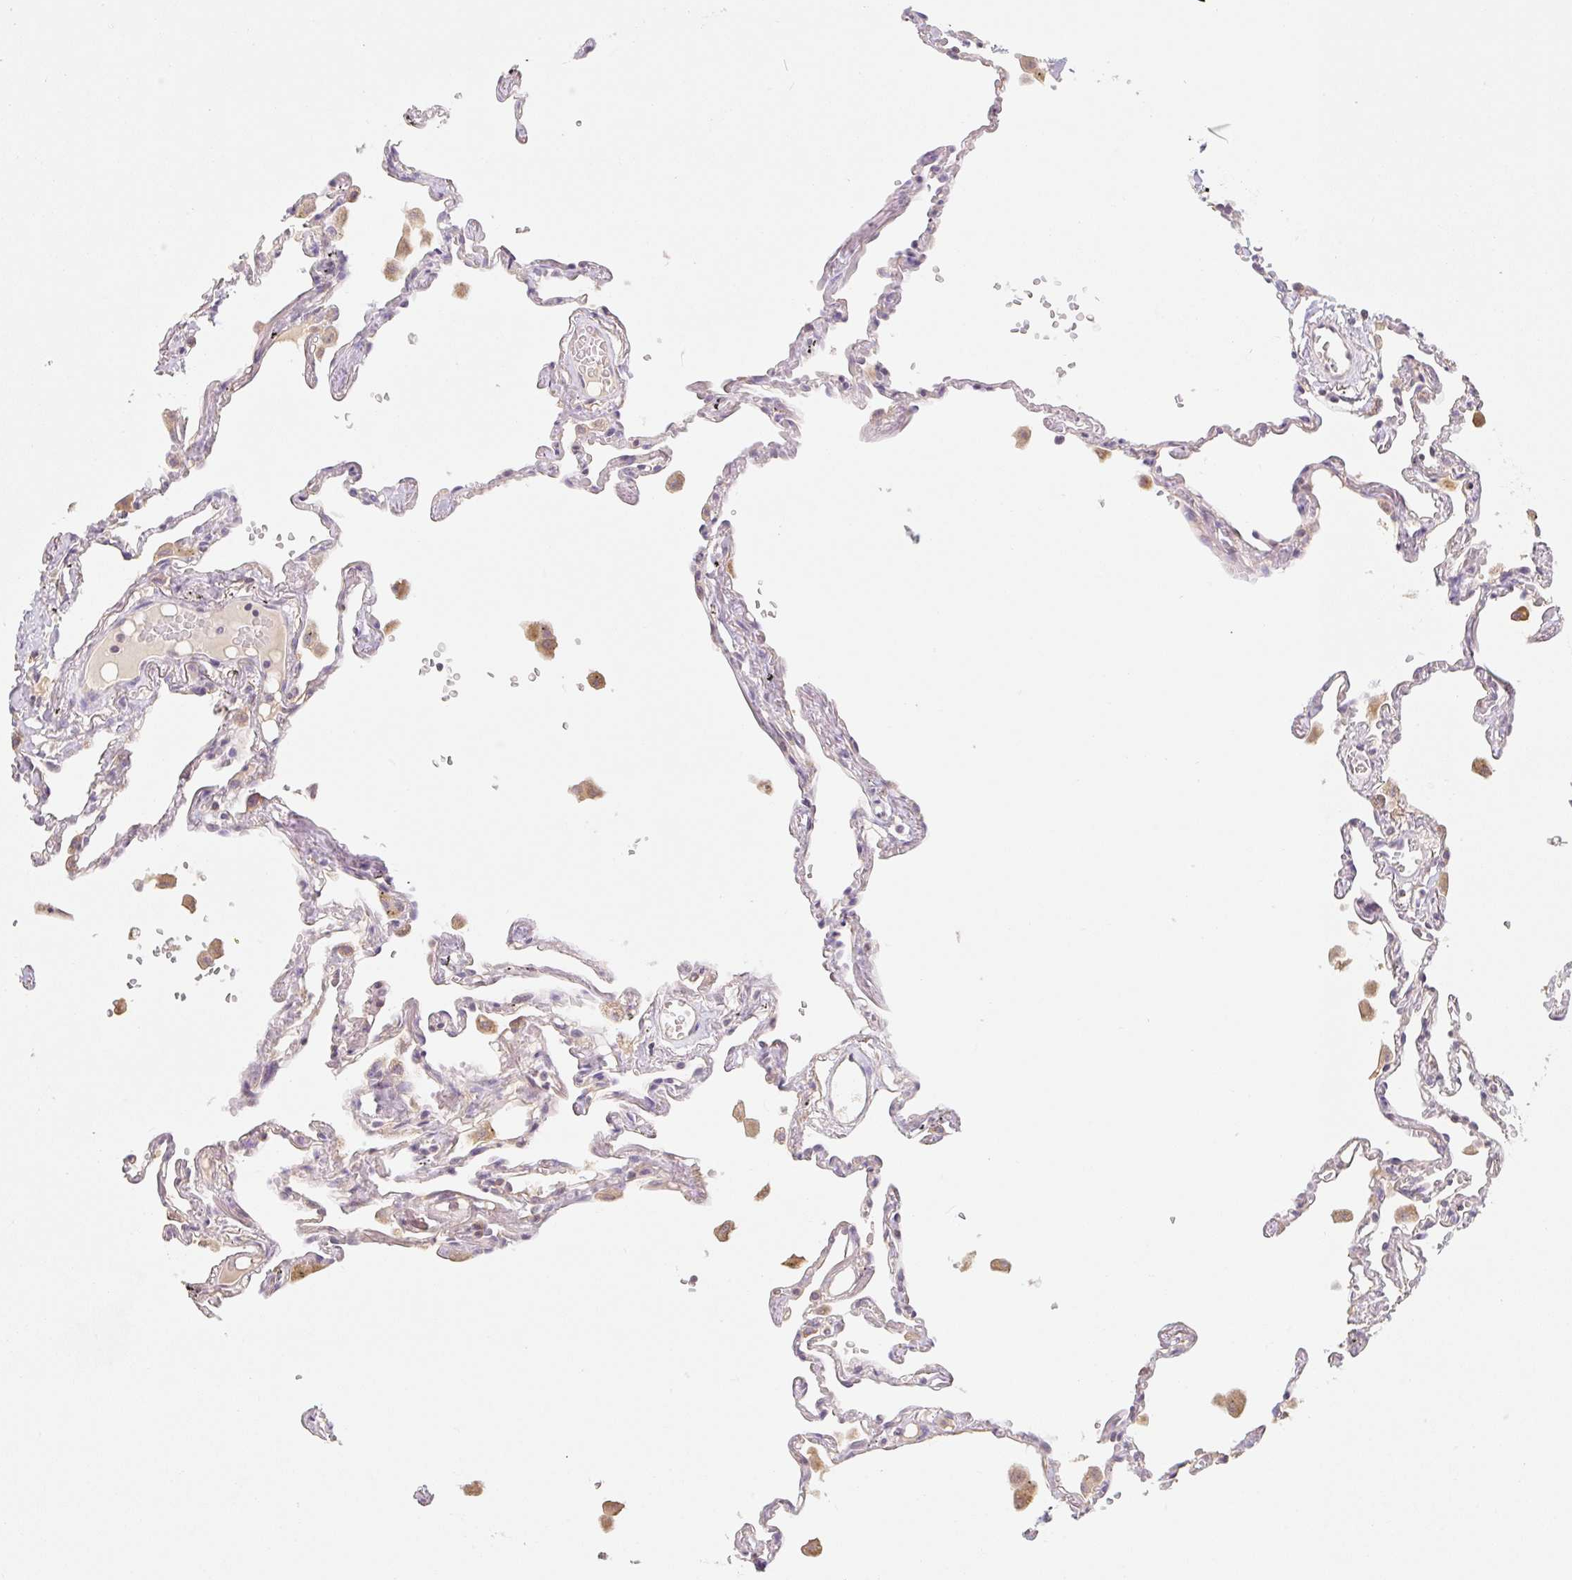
{"staining": {"intensity": "weak", "quantity": "<25%", "location": "nuclear"}, "tissue": "lung", "cell_type": "Alveolar cells", "image_type": "normal", "snomed": [{"axis": "morphology", "description": "Normal tissue, NOS"}, {"axis": "topography", "description": "Lung"}], "caption": "Immunohistochemistry (IHC) of normal lung displays no positivity in alveolar cells. The staining was performed using DAB (3,3'-diaminobenzidine) to visualize the protein expression in brown, while the nuclei were stained in blue with hematoxylin (Magnification: 20x).", "gene": "MIA2", "patient": {"sex": "female", "age": 67}}